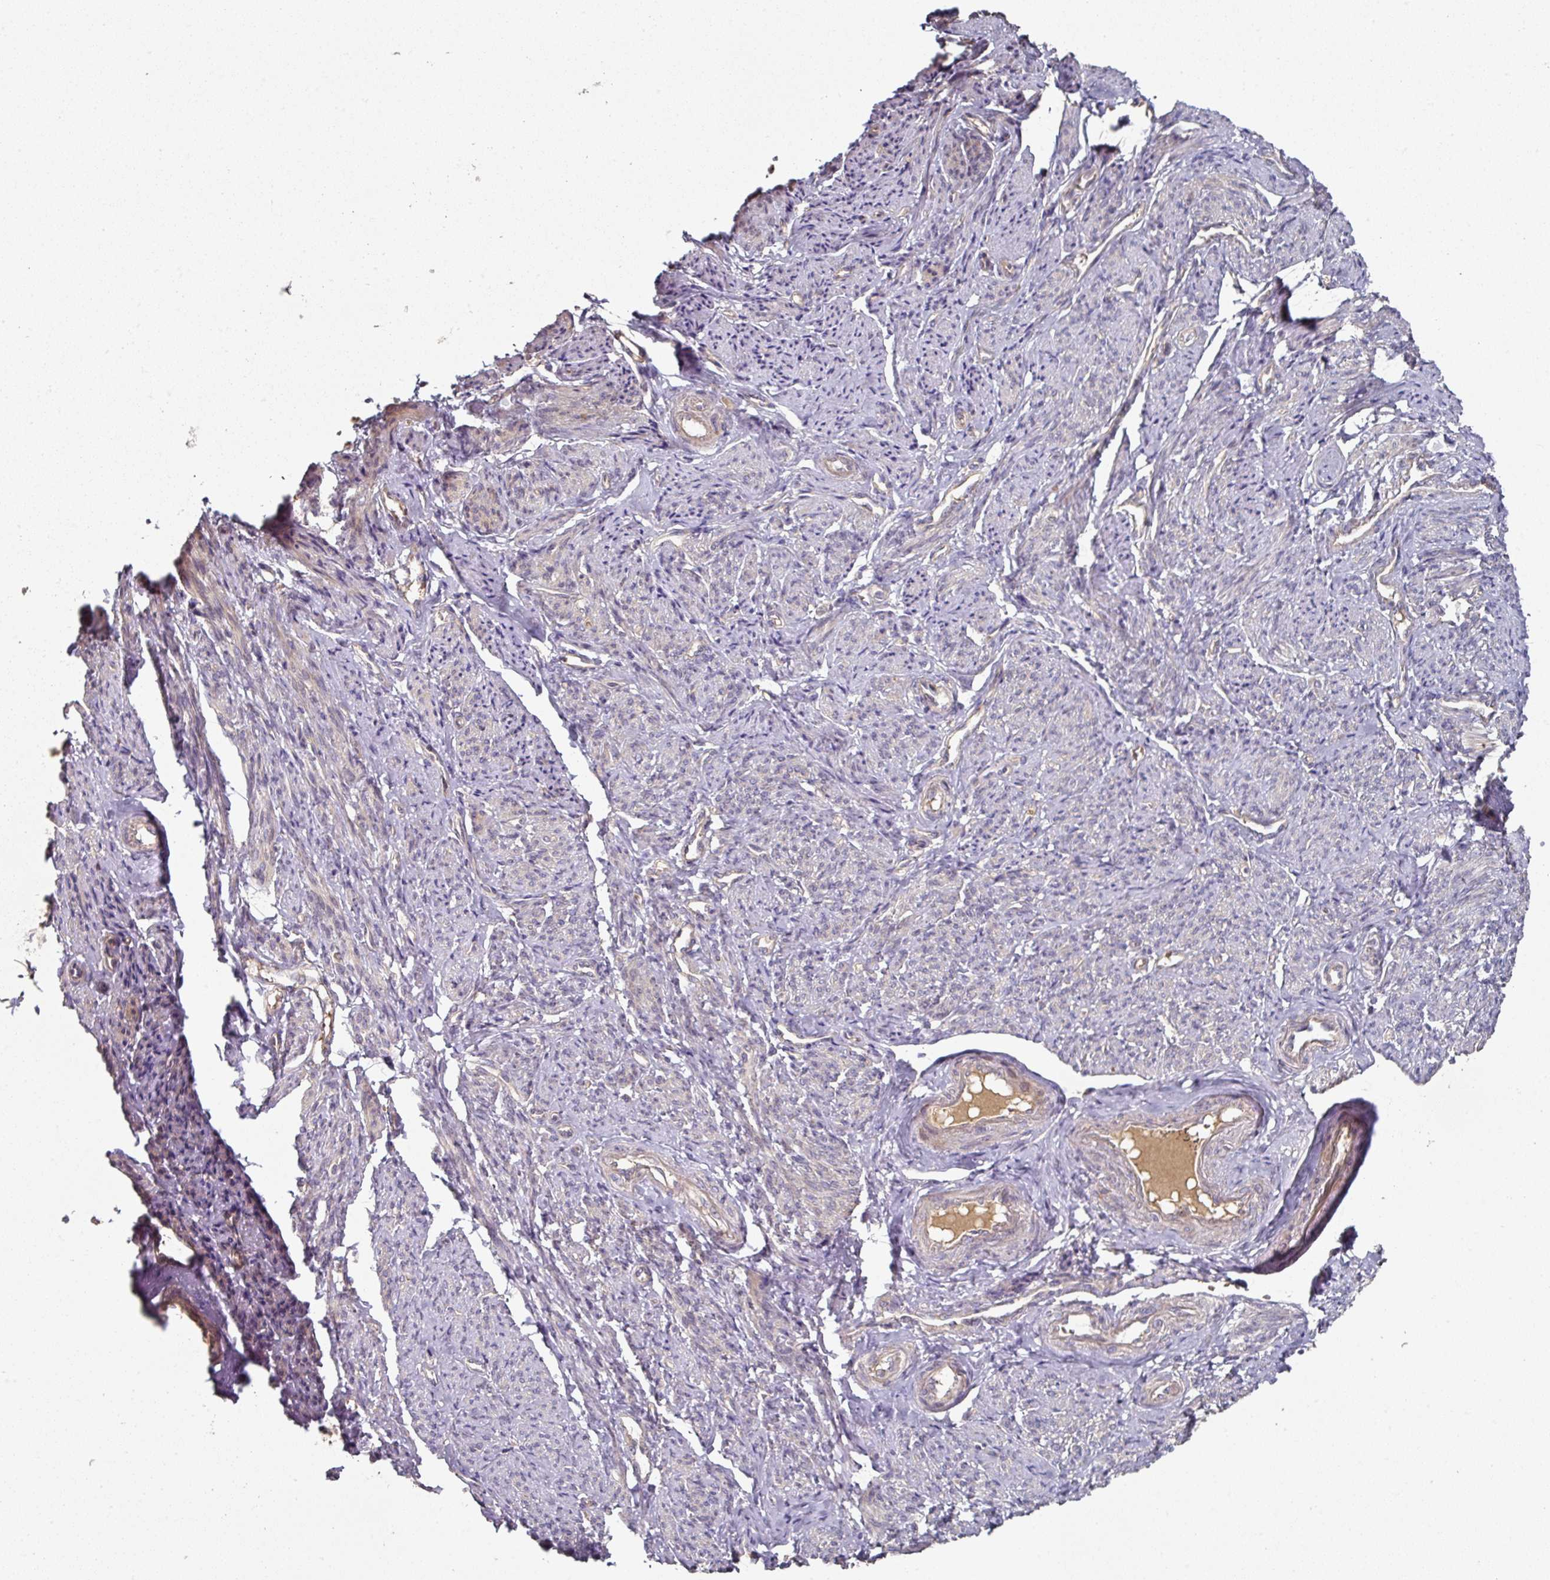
{"staining": {"intensity": "weak", "quantity": "25%-75%", "location": "cytoplasmic/membranous"}, "tissue": "smooth muscle", "cell_type": "Smooth muscle cells", "image_type": "normal", "snomed": [{"axis": "morphology", "description": "Normal tissue, NOS"}, {"axis": "topography", "description": "Smooth muscle"}], "caption": "High-power microscopy captured an immunohistochemistry (IHC) micrograph of unremarkable smooth muscle, revealing weak cytoplasmic/membranous positivity in about 25%-75% of smooth muscle cells.", "gene": "DNAJC7", "patient": {"sex": "female", "age": 65}}